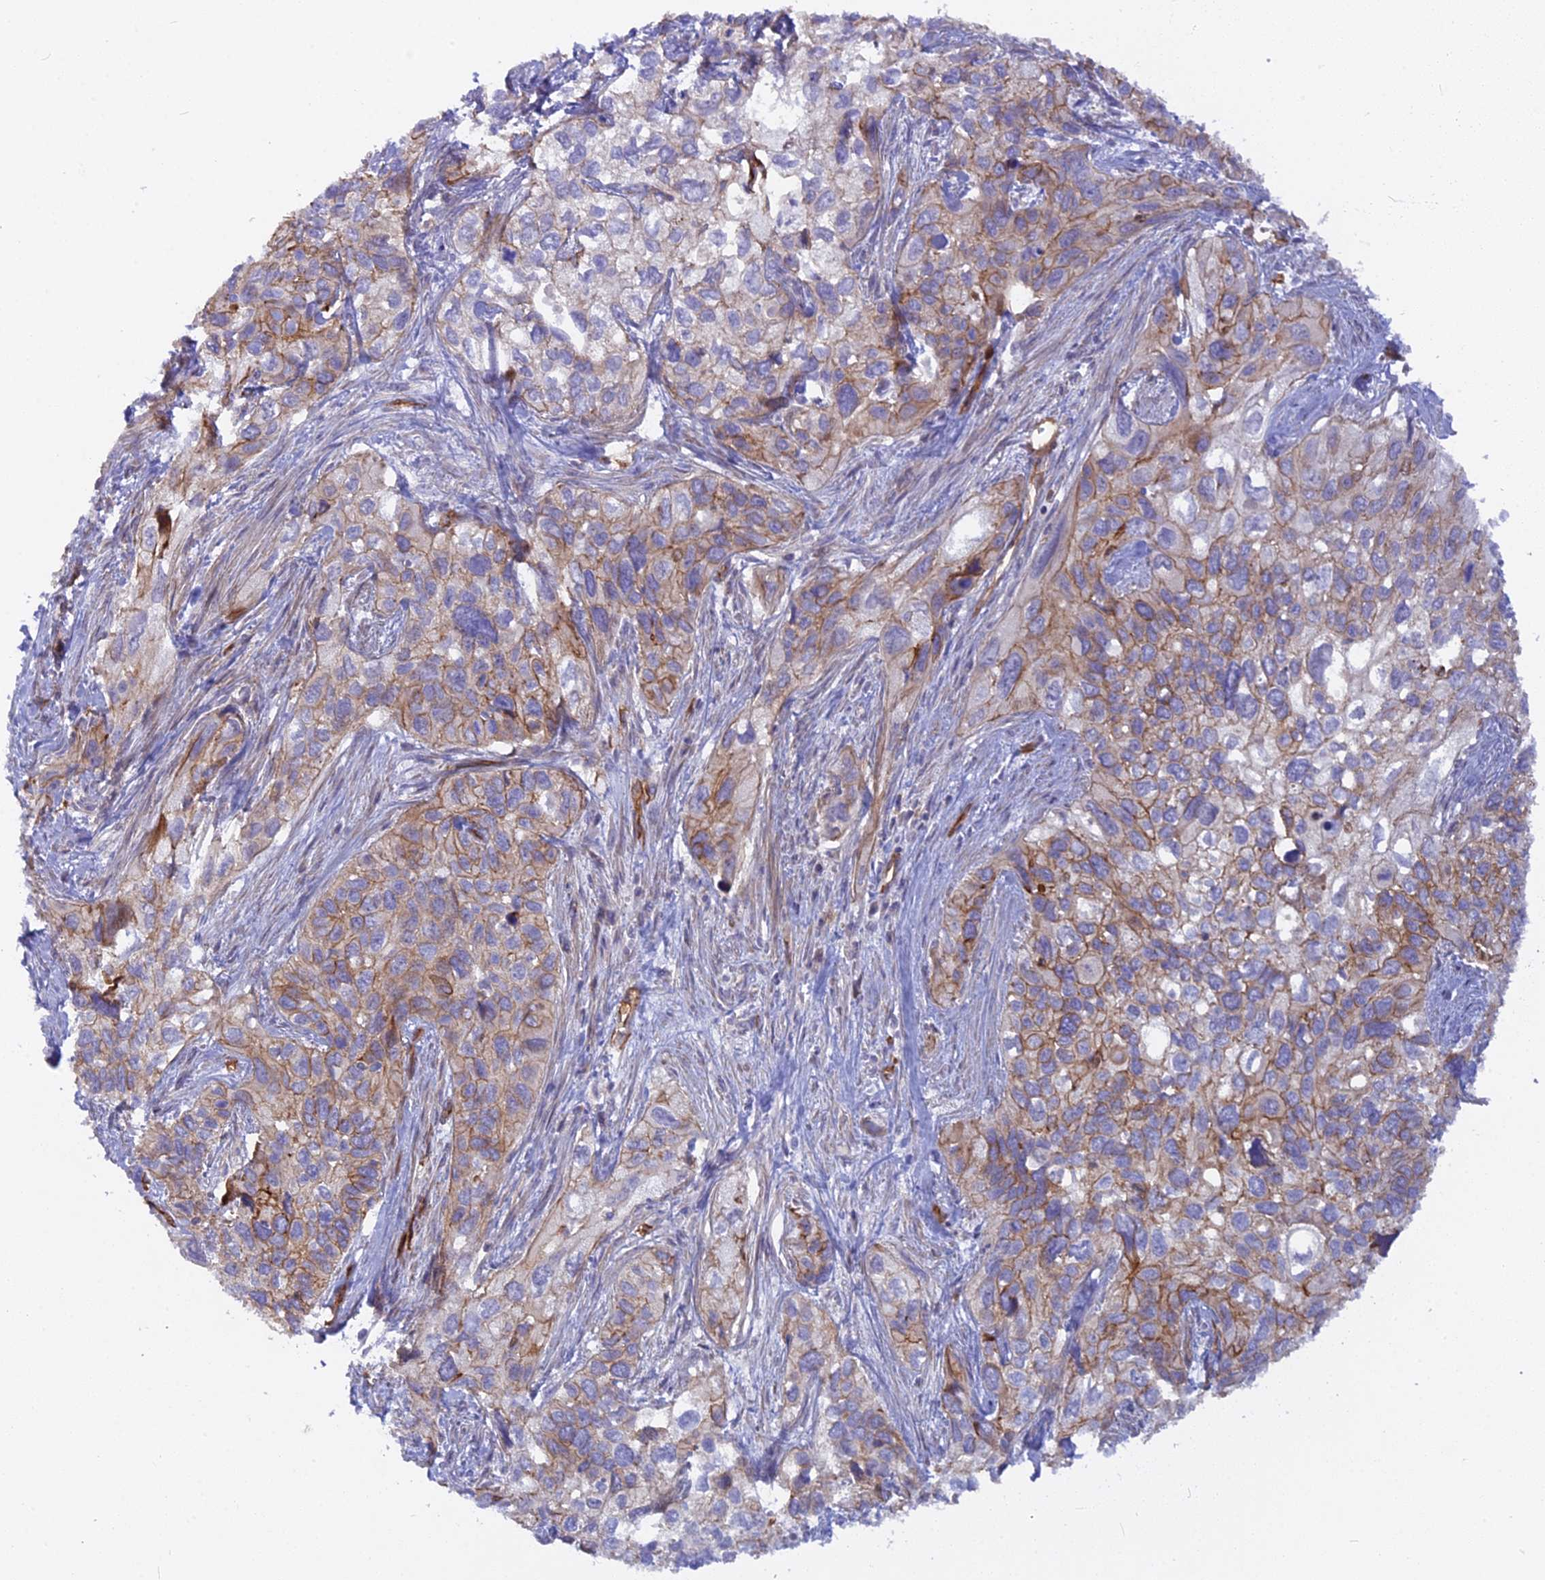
{"staining": {"intensity": "moderate", "quantity": ">75%", "location": "cytoplasmic/membranous"}, "tissue": "cervical cancer", "cell_type": "Tumor cells", "image_type": "cancer", "snomed": [{"axis": "morphology", "description": "Squamous cell carcinoma, NOS"}, {"axis": "topography", "description": "Cervix"}], "caption": "Immunohistochemistry (IHC) (DAB (3,3'-diaminobenzidine)) staining of human squamous cell carcinoma (cervical) displays moderate cytoplasmic/membranous protein expression in approximately >75% of tumor cells.", "gene": "CNBD2", "patient": {"sex": "female", "age": 55}}